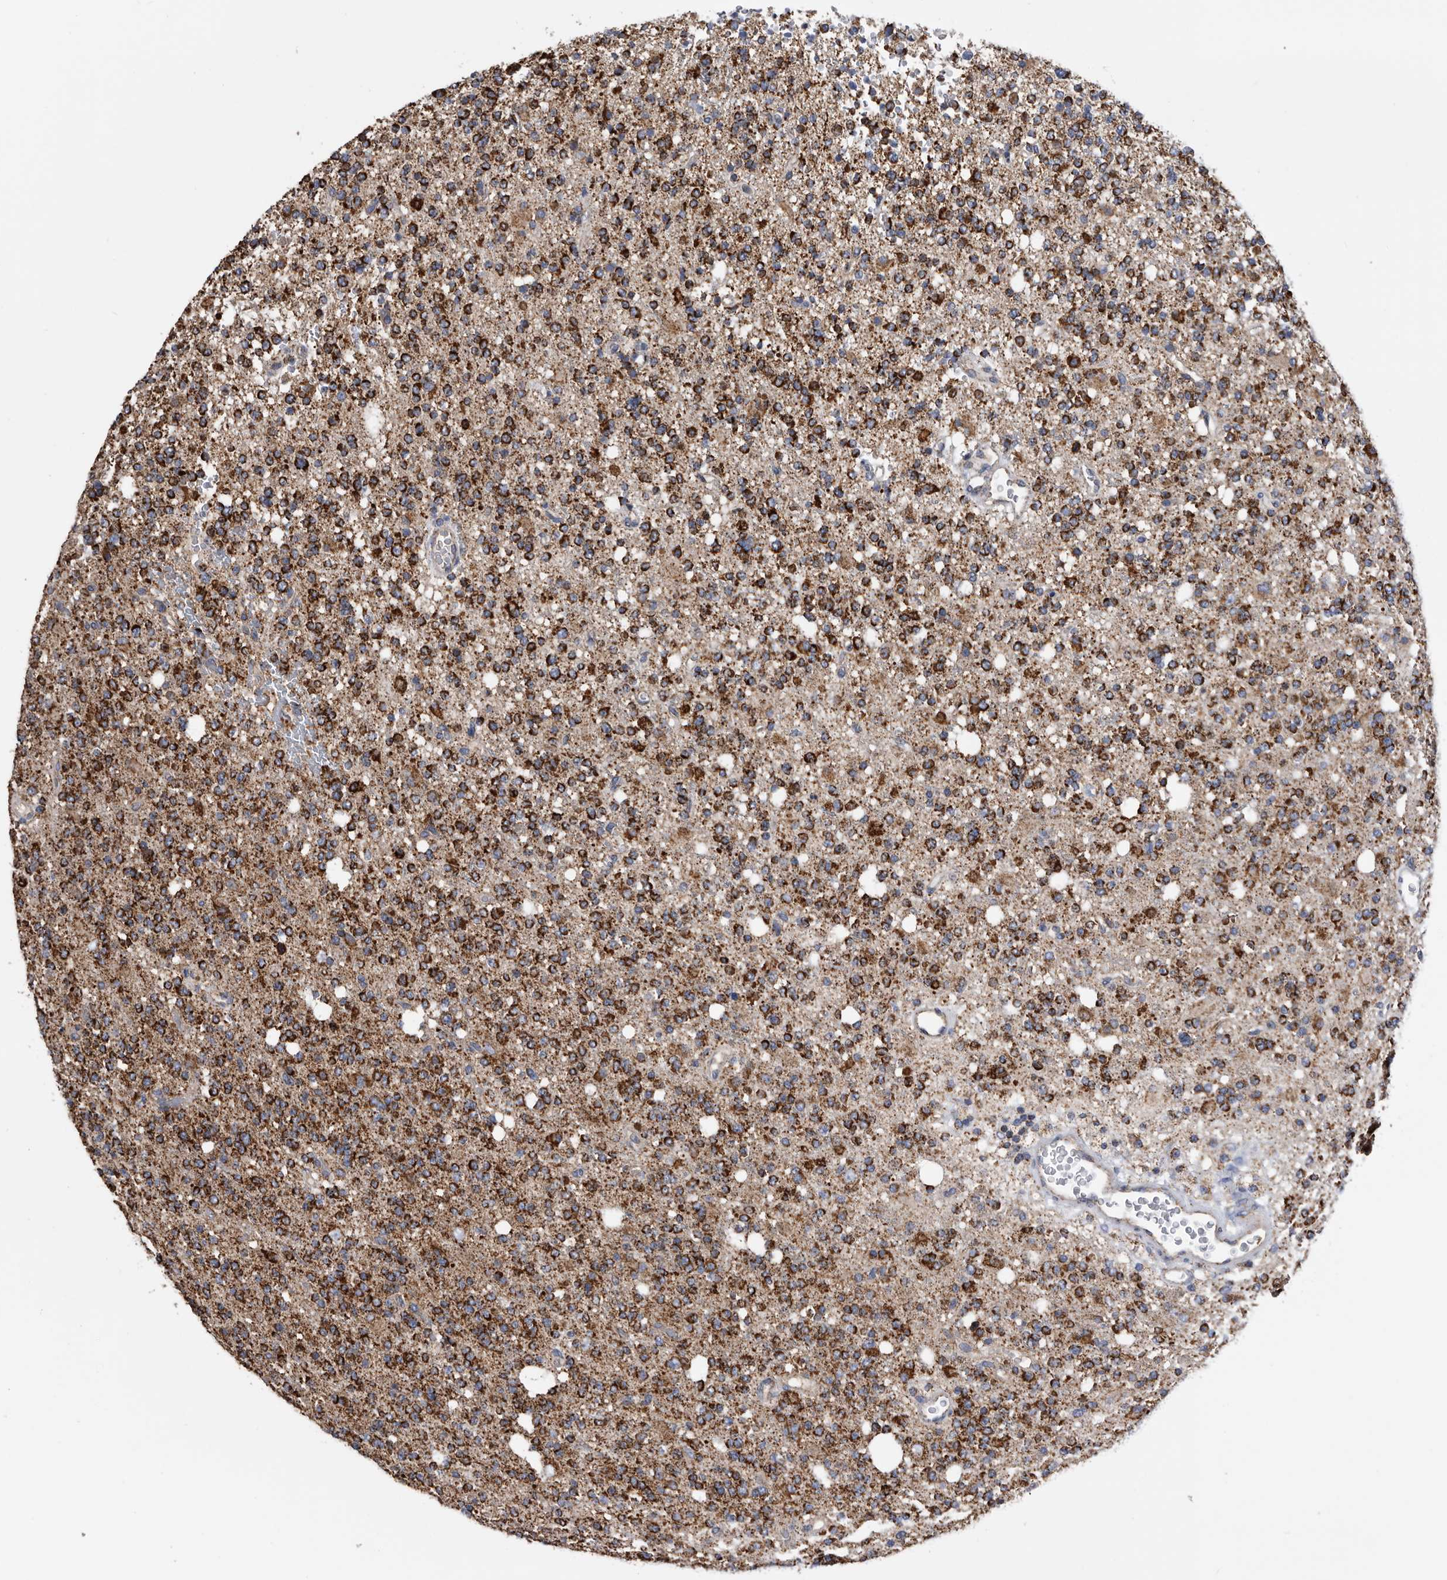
{"staining": {"intensity": "strong", "quantity": ">75%", "location": "cytoplasmic/membranous"}, "tissue": "glioma", "cell_type": "Tumor cells", "image_type": "cancer", "snomed": [{"axis": "morphology", "description": "Glioma, malignant, High grade"}, {"axis": "topography", "description": "Brain"}], "caption": "A high amount of strong cytoplasmic/membranous positivity is appreciated in about >75% of tumor cells in glioma tissue. (DAB IHC, brown staining for protein, blue staining for nuclei).", "gene": "WFDC1", "patient": {"sex": "female", "age": 62}}